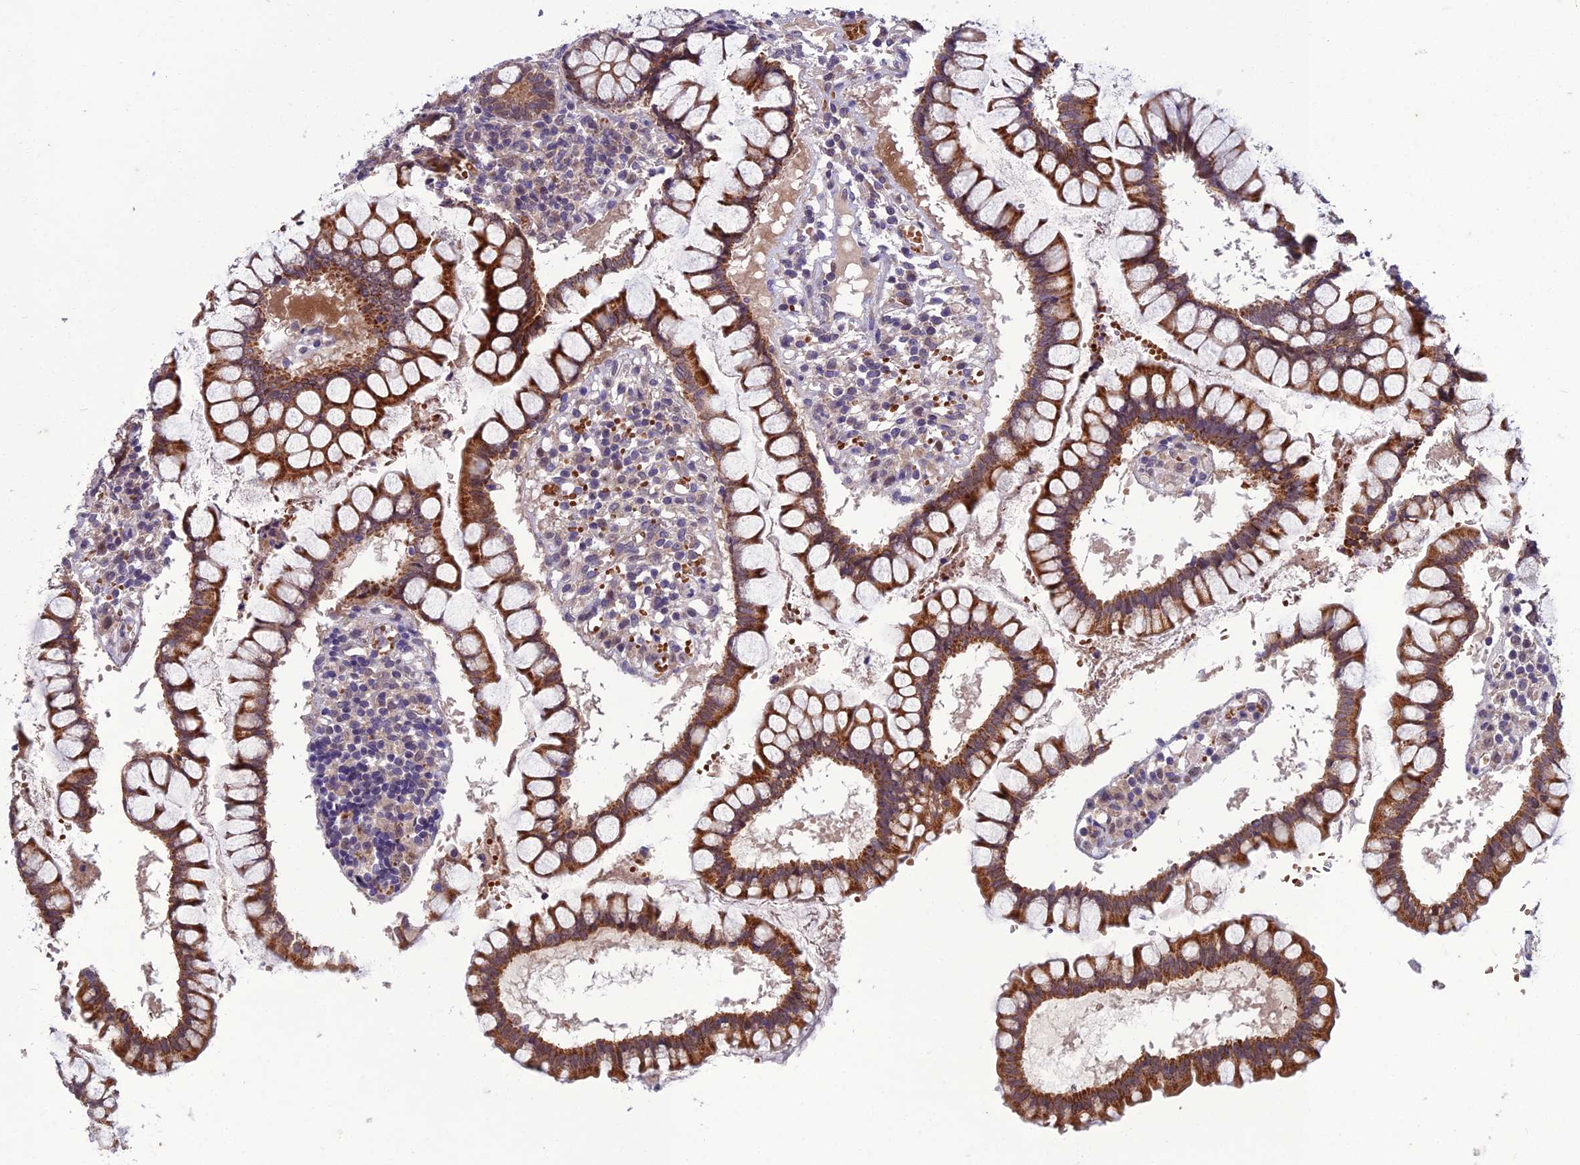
{"staining": {"intensity": "negative", "quantity": "none", "location": "none"}, "tissue": "colon", "cell_type": "Endothelial cells", "image_type": "normal", "snomed": [{"axis": "morphology", "description": "Normal tissue, NOS"}, {"axis": "morphology", "description": "Adenocarcinoma, NOS"}, {"axis": "topography", "description": "Colon"}], "caption": "Human colon stained for a protein using IHC displays no positivity in endothelial cells.", "gene": "GIPC1", "patient": {"sex": "female", "age": 55}}